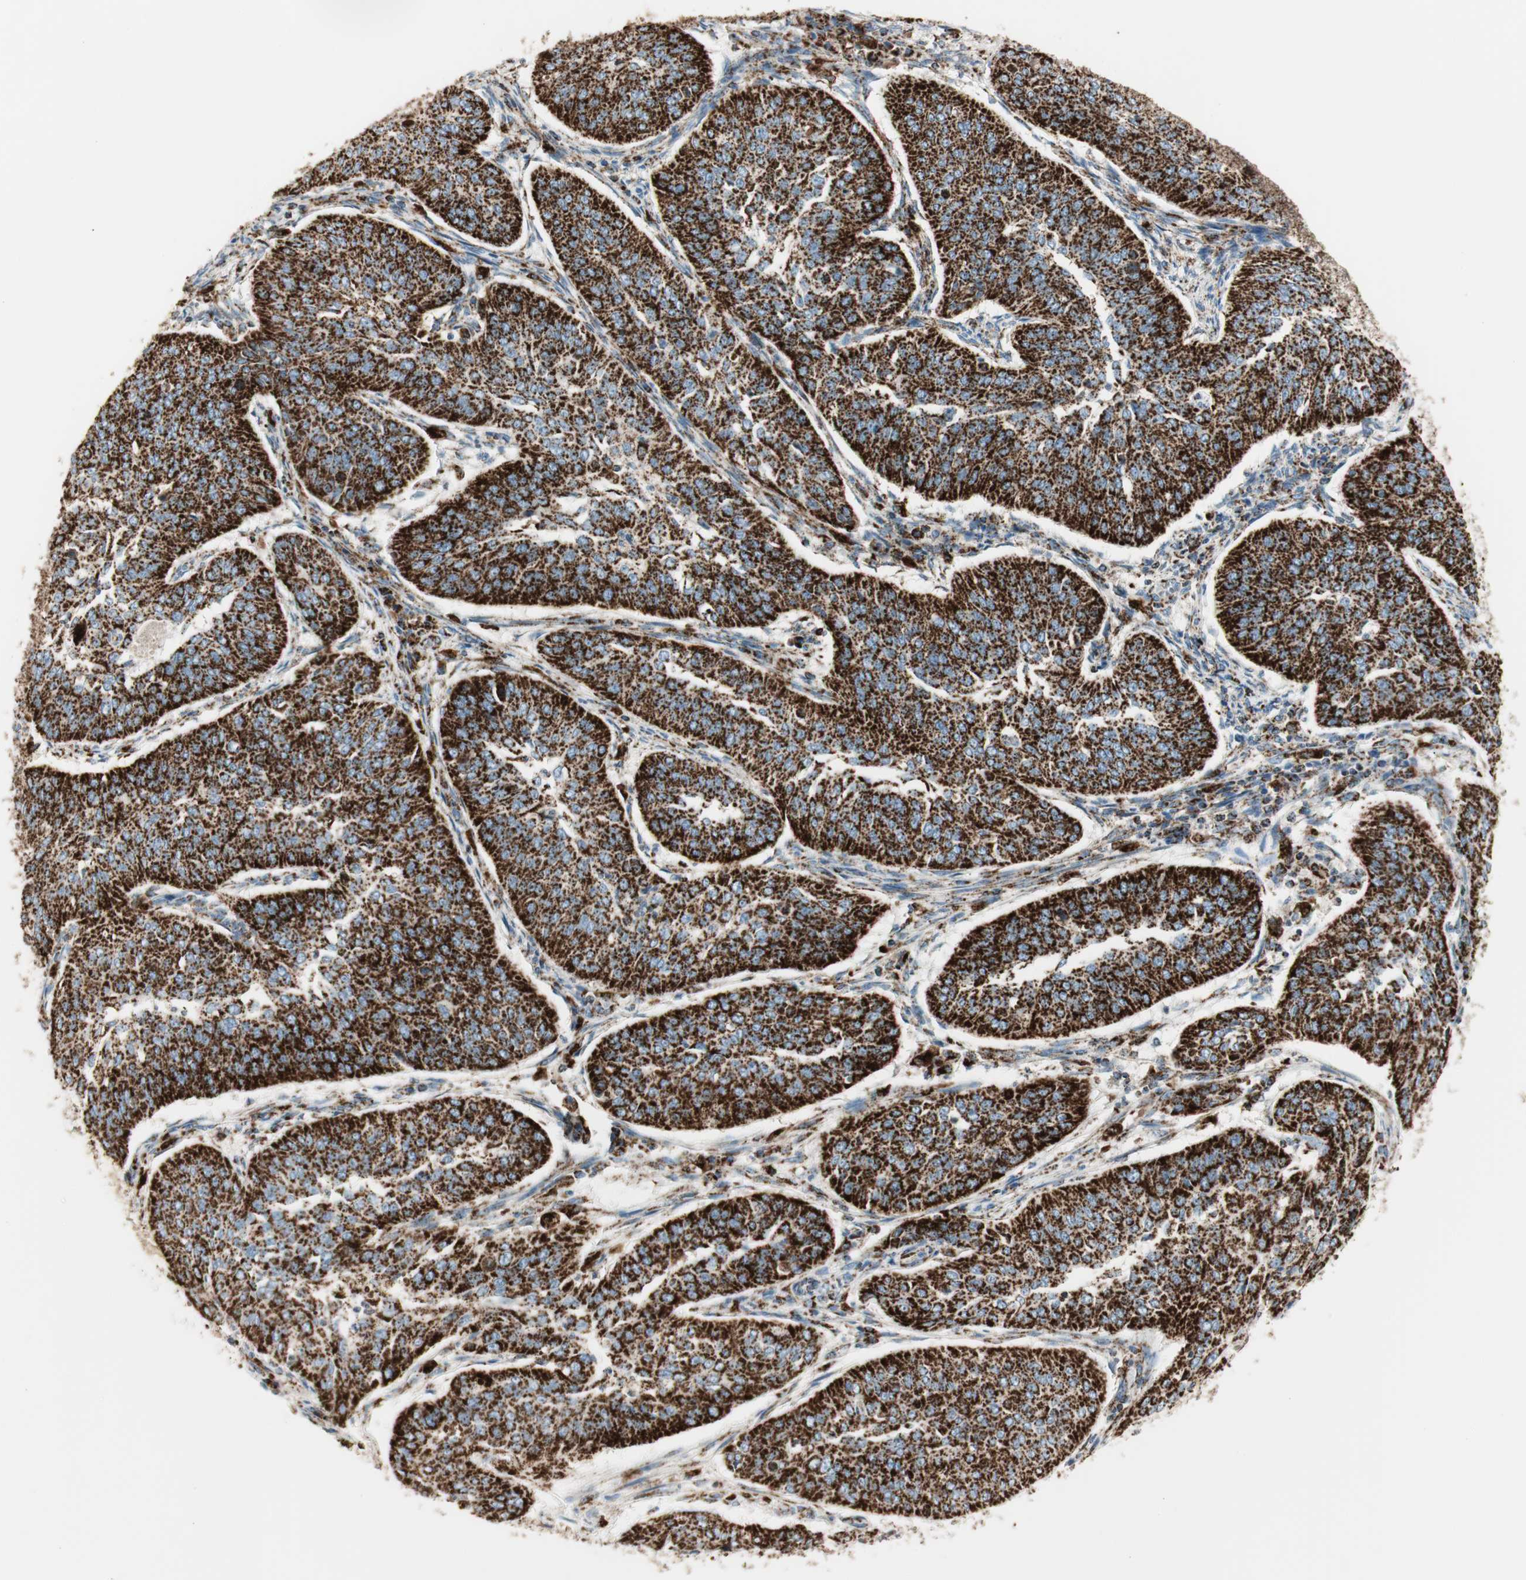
{"staining": {"intensity": "strong", "quantity": ">75%", "location": "cytoplasmic/membranous"}, "tissue": "cervical cancer", "cell_type": "Tumor cells", "image_type": "cancer", "snomed": [{"axis": "morphology", "description": "Normal tissue, NOS"}, {"axis": "morphology", "description": "Squamous cell carcinoma, NOS"}, {"axis": "topography", "description": "Cervix"}], "caption": "Squamous cell carcinoma (cervical) was stained to show a protein in brown. There is high levels of strong cytoplasmic/membranous positivity in approximately >75% of tumor cells.", "gene": "ME2", "patient": {"sex": "female", "age": 39}}